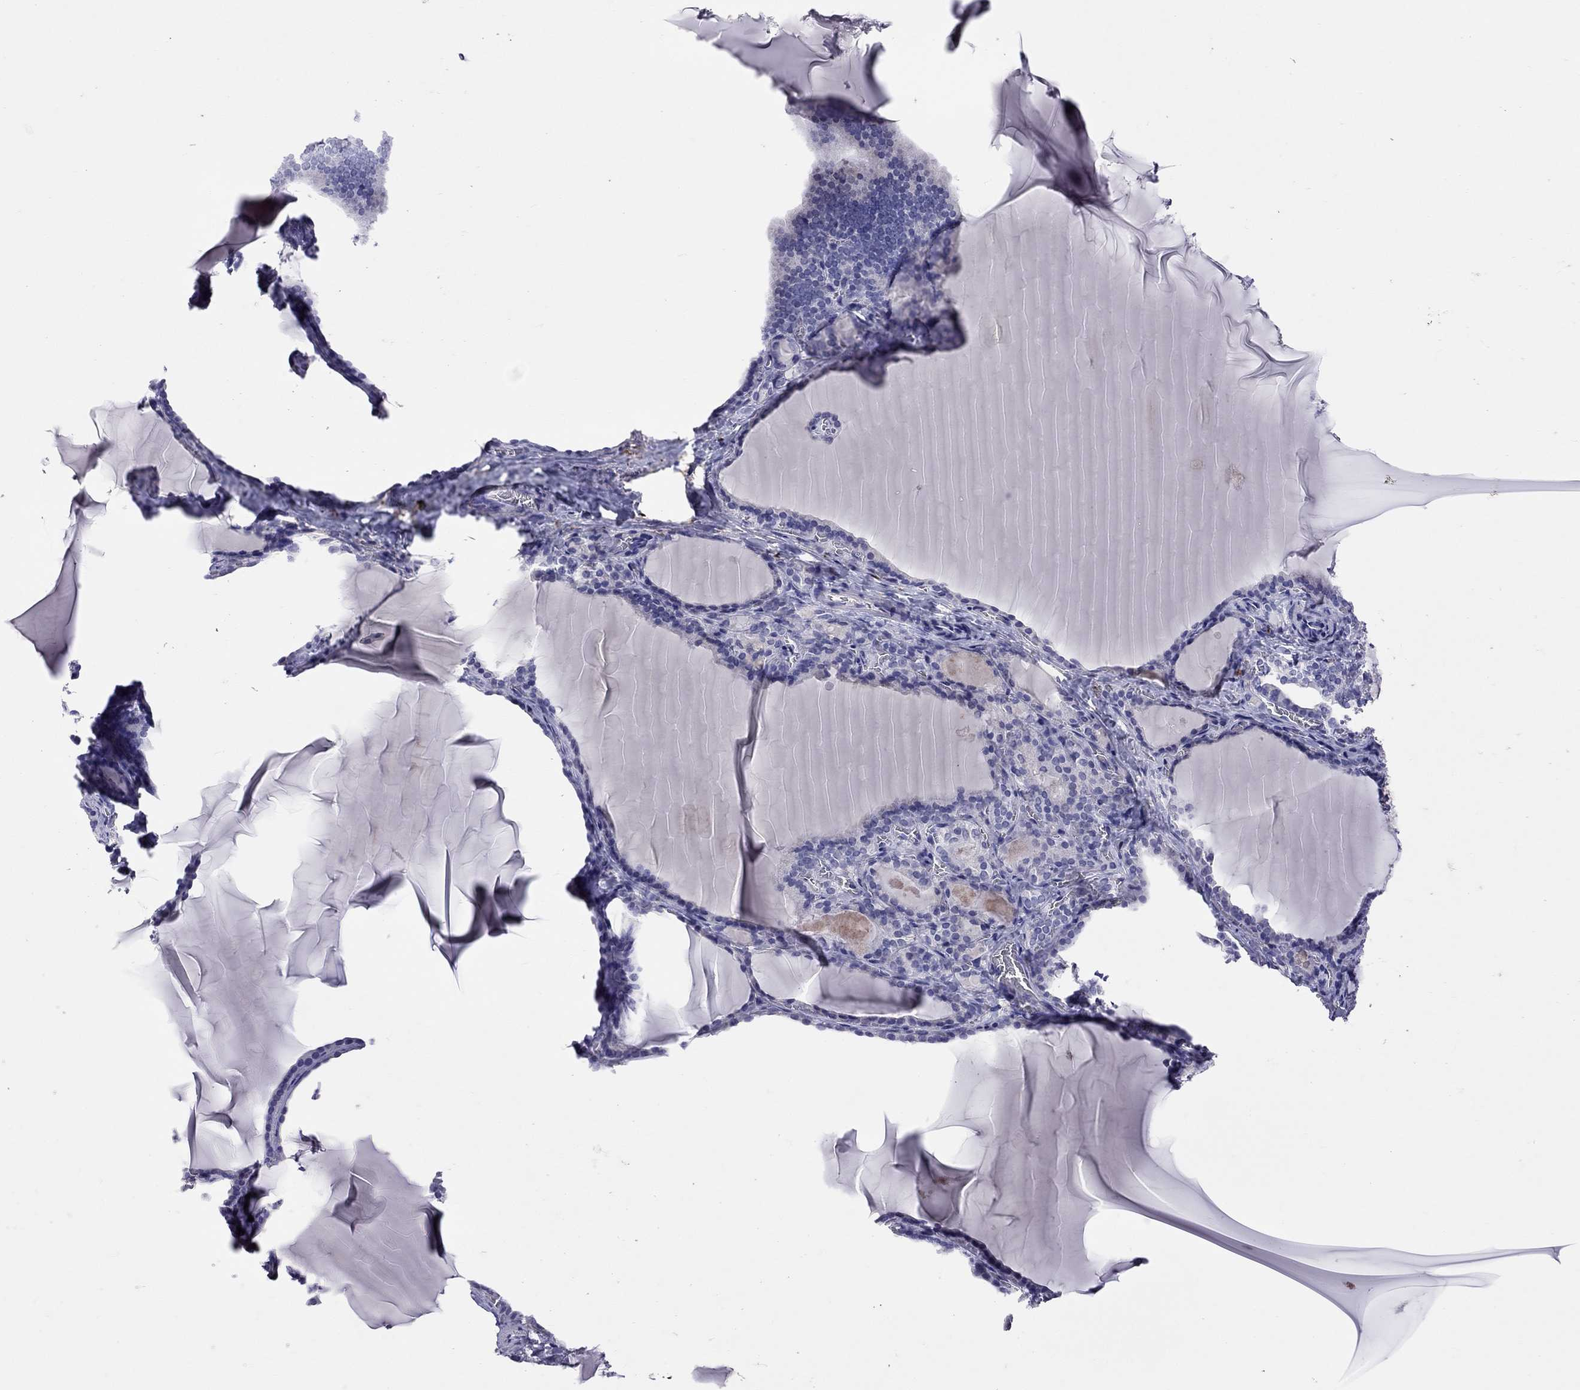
{"staining": {"intensity": "negative", "quantity": "none", "location": "none"}, "tissue": "thyroid gland", "cell_type": "Glandular cells", "image_type": "normal", "snomed": [{"axis": "morphology", "description": "Normal tissue, NOS"}, {"axis": "morphology", "description": "Hyperplasia, NOS"}, {"axis": "topography", "description": "Thyroid gland"}], "caption": "DAB immunohistochemical staining of unremarkable human thyroid gland reveals no significant staining in glandular cells. (Stains: DAB (3,3'-diaminobenzidine) immunohistochemistry (IHC) with hematoxylin counter stain, Microscopy: brightfield microscopy at high magnification).", "gene": "SERPINA3", "patient": {"sex": "female", "age": 27}}